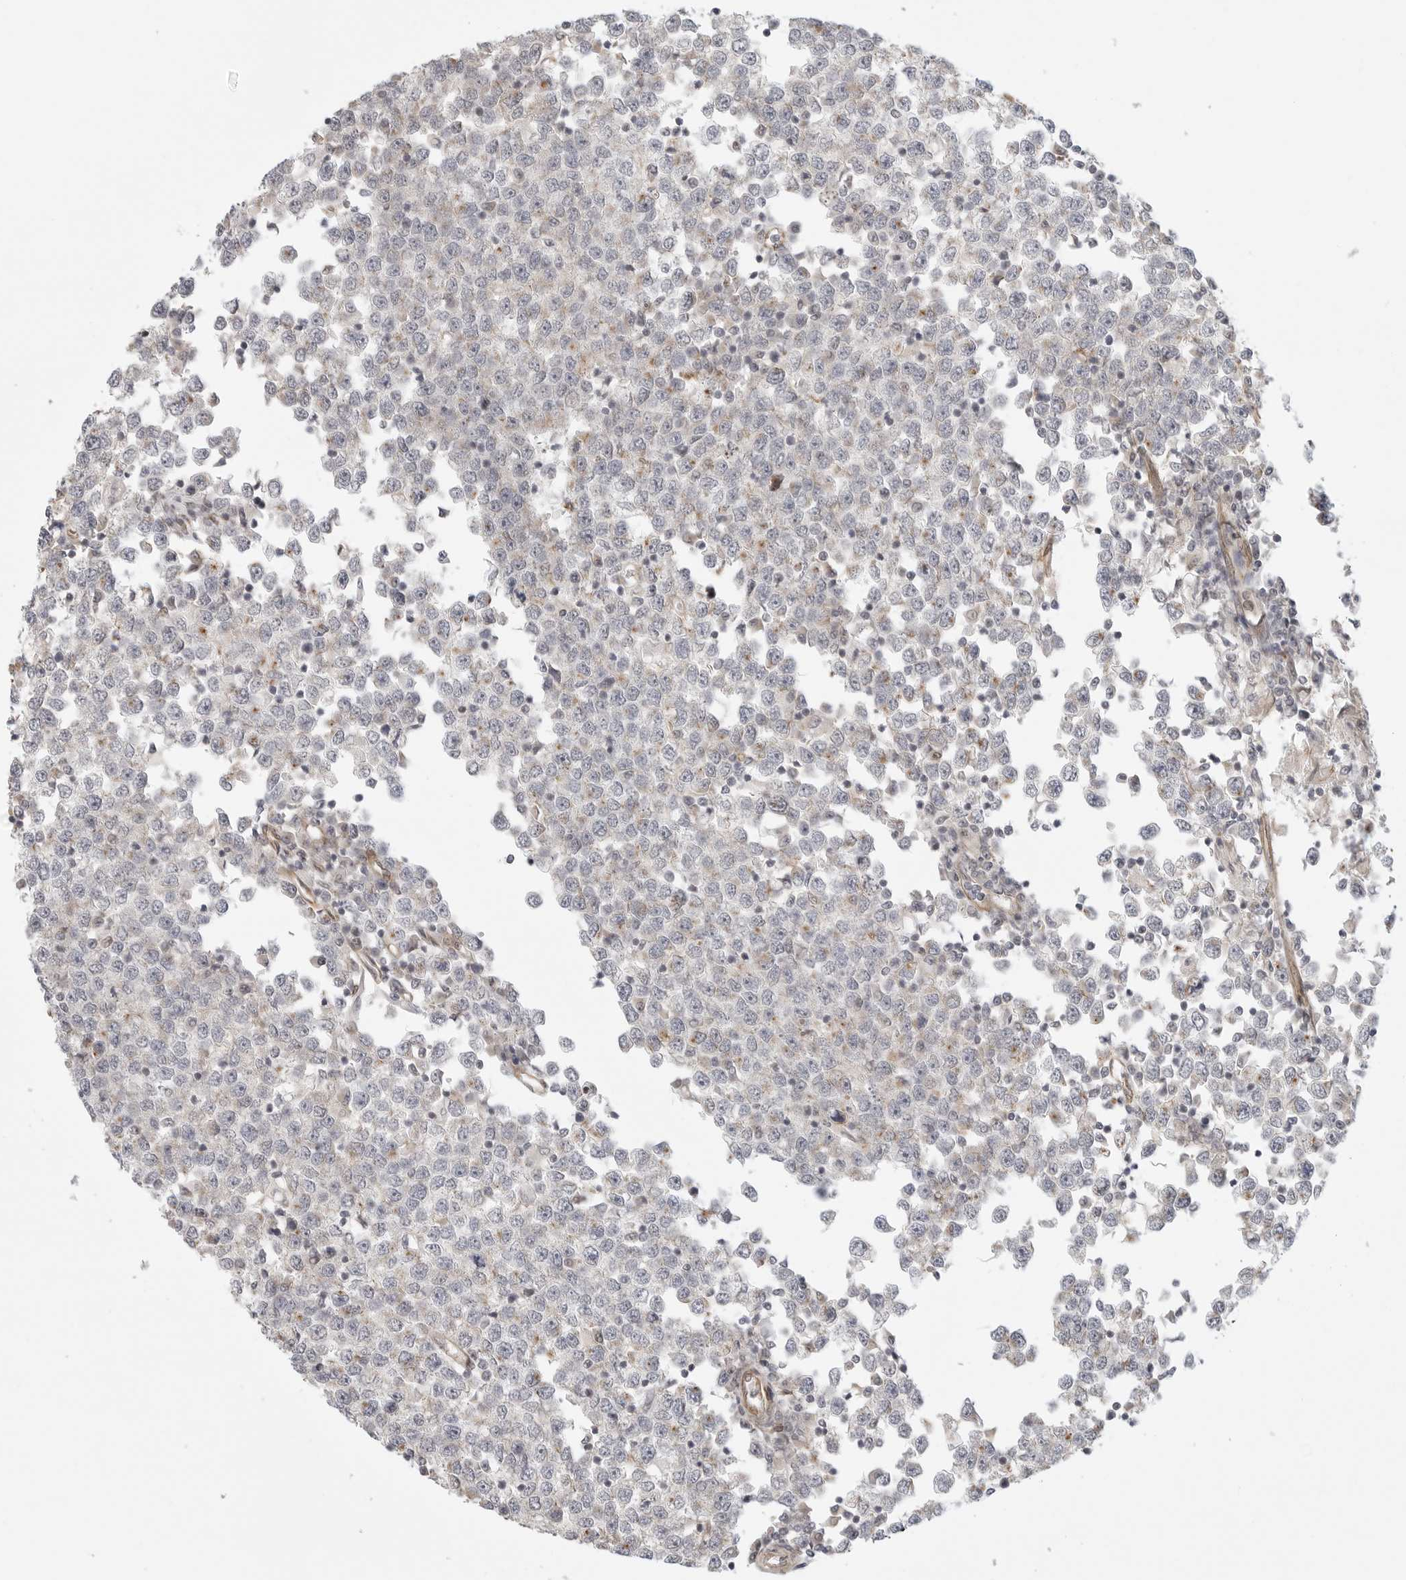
{"staining": {"intensity": "negative", "quantity": "none", "location": "none"}, "tissue": "testis cancer", "cell_type": "Tumor cells", "image_type": "cancer", "snomed": [{"axis": "morphology", "description": "Seminoma, NOS"}, {"axis": "topography", "description": "Testis"}], "caption": "Tumor cells show no significant protein positivity in testis cancer (seminoma). (Brightfield microscopy of DAB (3,3'-diaminobenzidine) immunohistochemistry (IHC) at high magnification).", "gene": "ATOH7", "patient": {"sex": "male", "age": 65}}